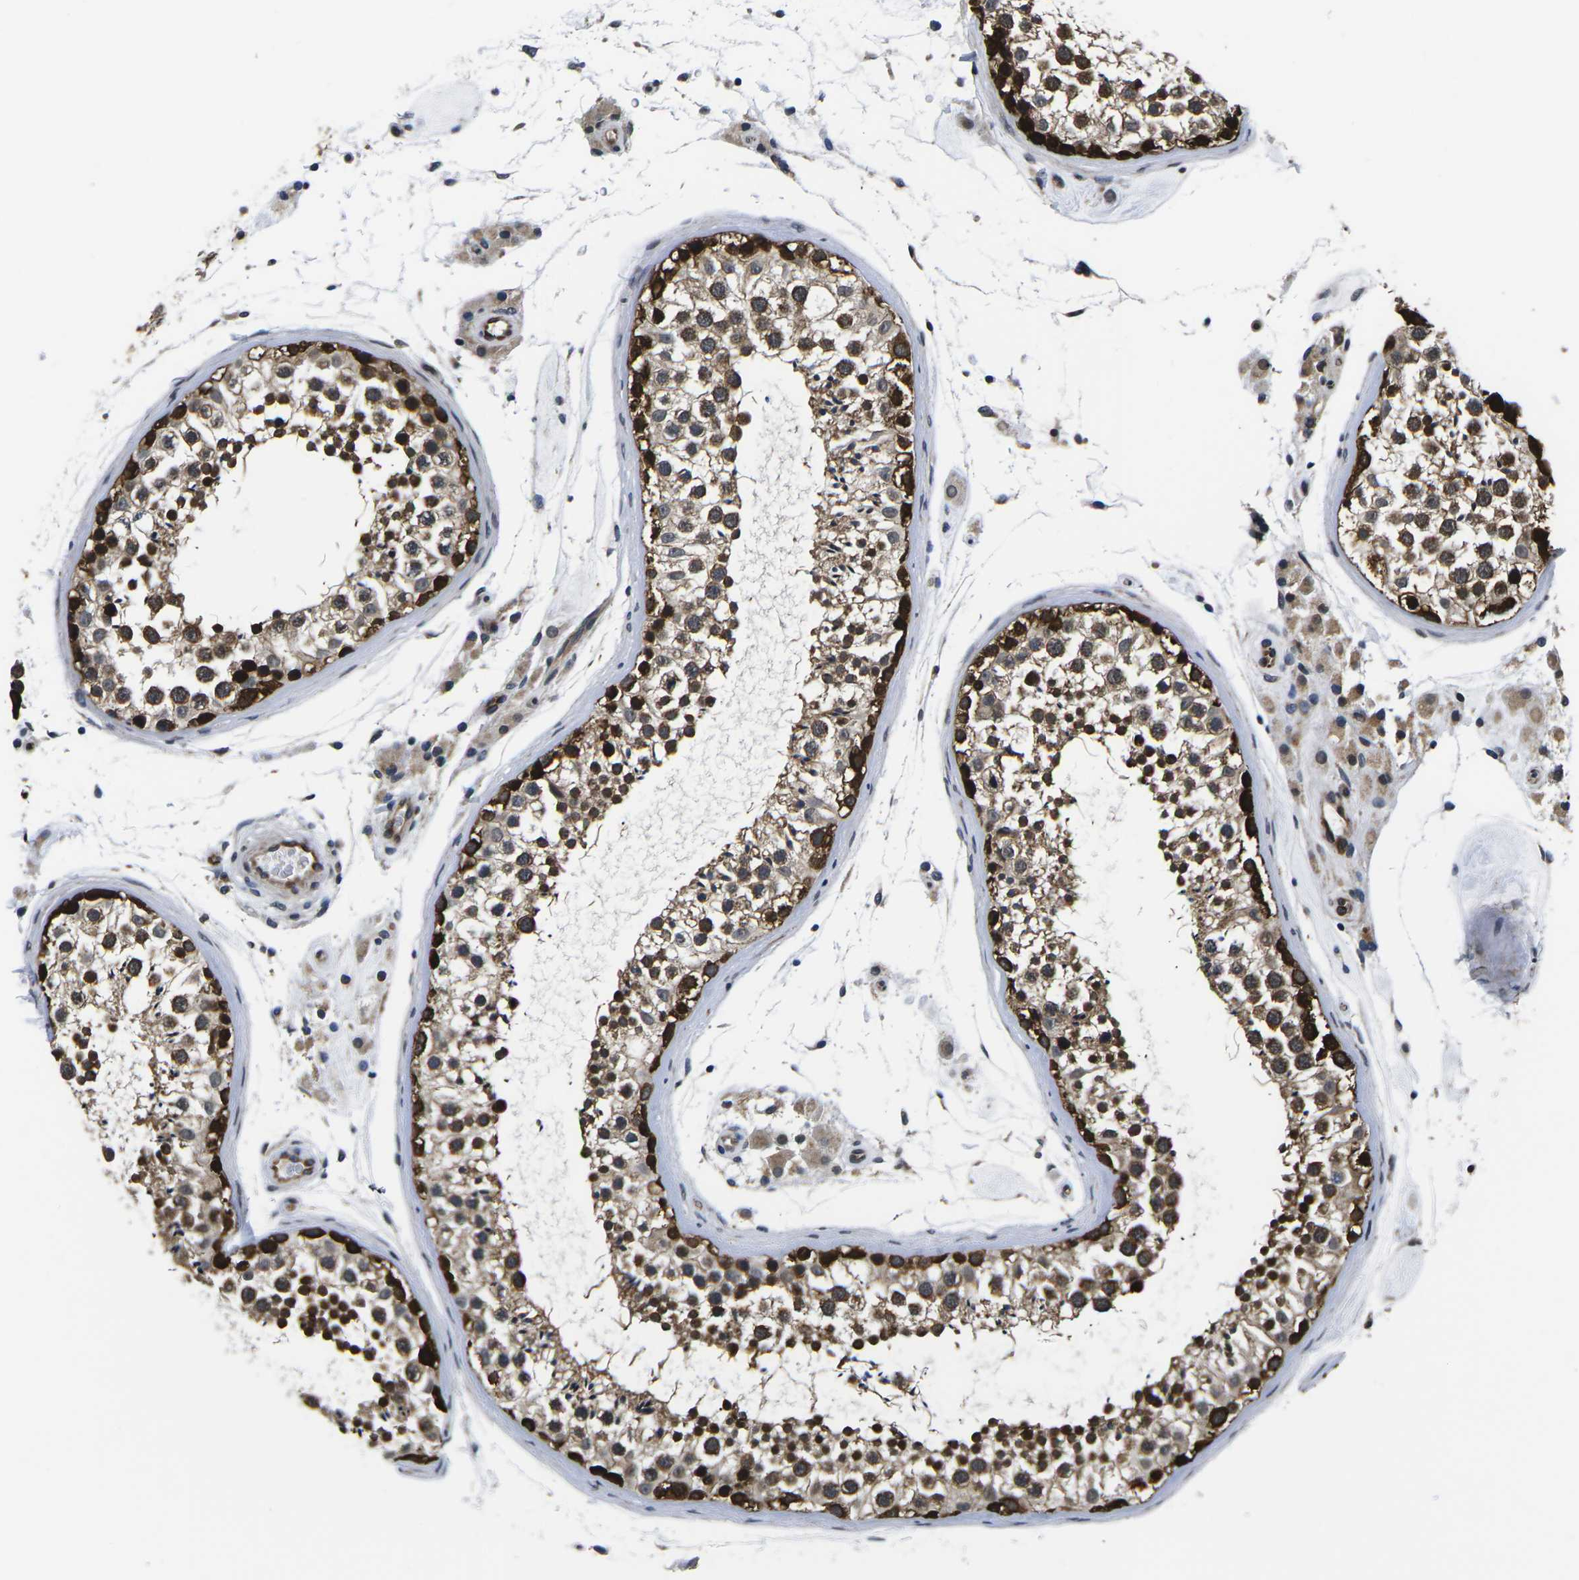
{"staining": {"intensity": "strong", "quantity": "25%-75%", "location": "cytoplasmic/membranous"}, "tissue": "testis", "cell_type": "Cells in seminiferous ducts", "image_type": "normal", "snomed": [{"axis": "morphology", "description": "Normal tissue, NOS"}, {"axis": "topography", "description": "Testis"}], "caption": "IHC (DAB) staining of normal testis reveals strong cytoplasmic/membranous protein staining in approximately 25%-75% of cells in seminiferous ducts.", "gene": "CCNE1", "patient": {"sex": "male", "age": 46}}